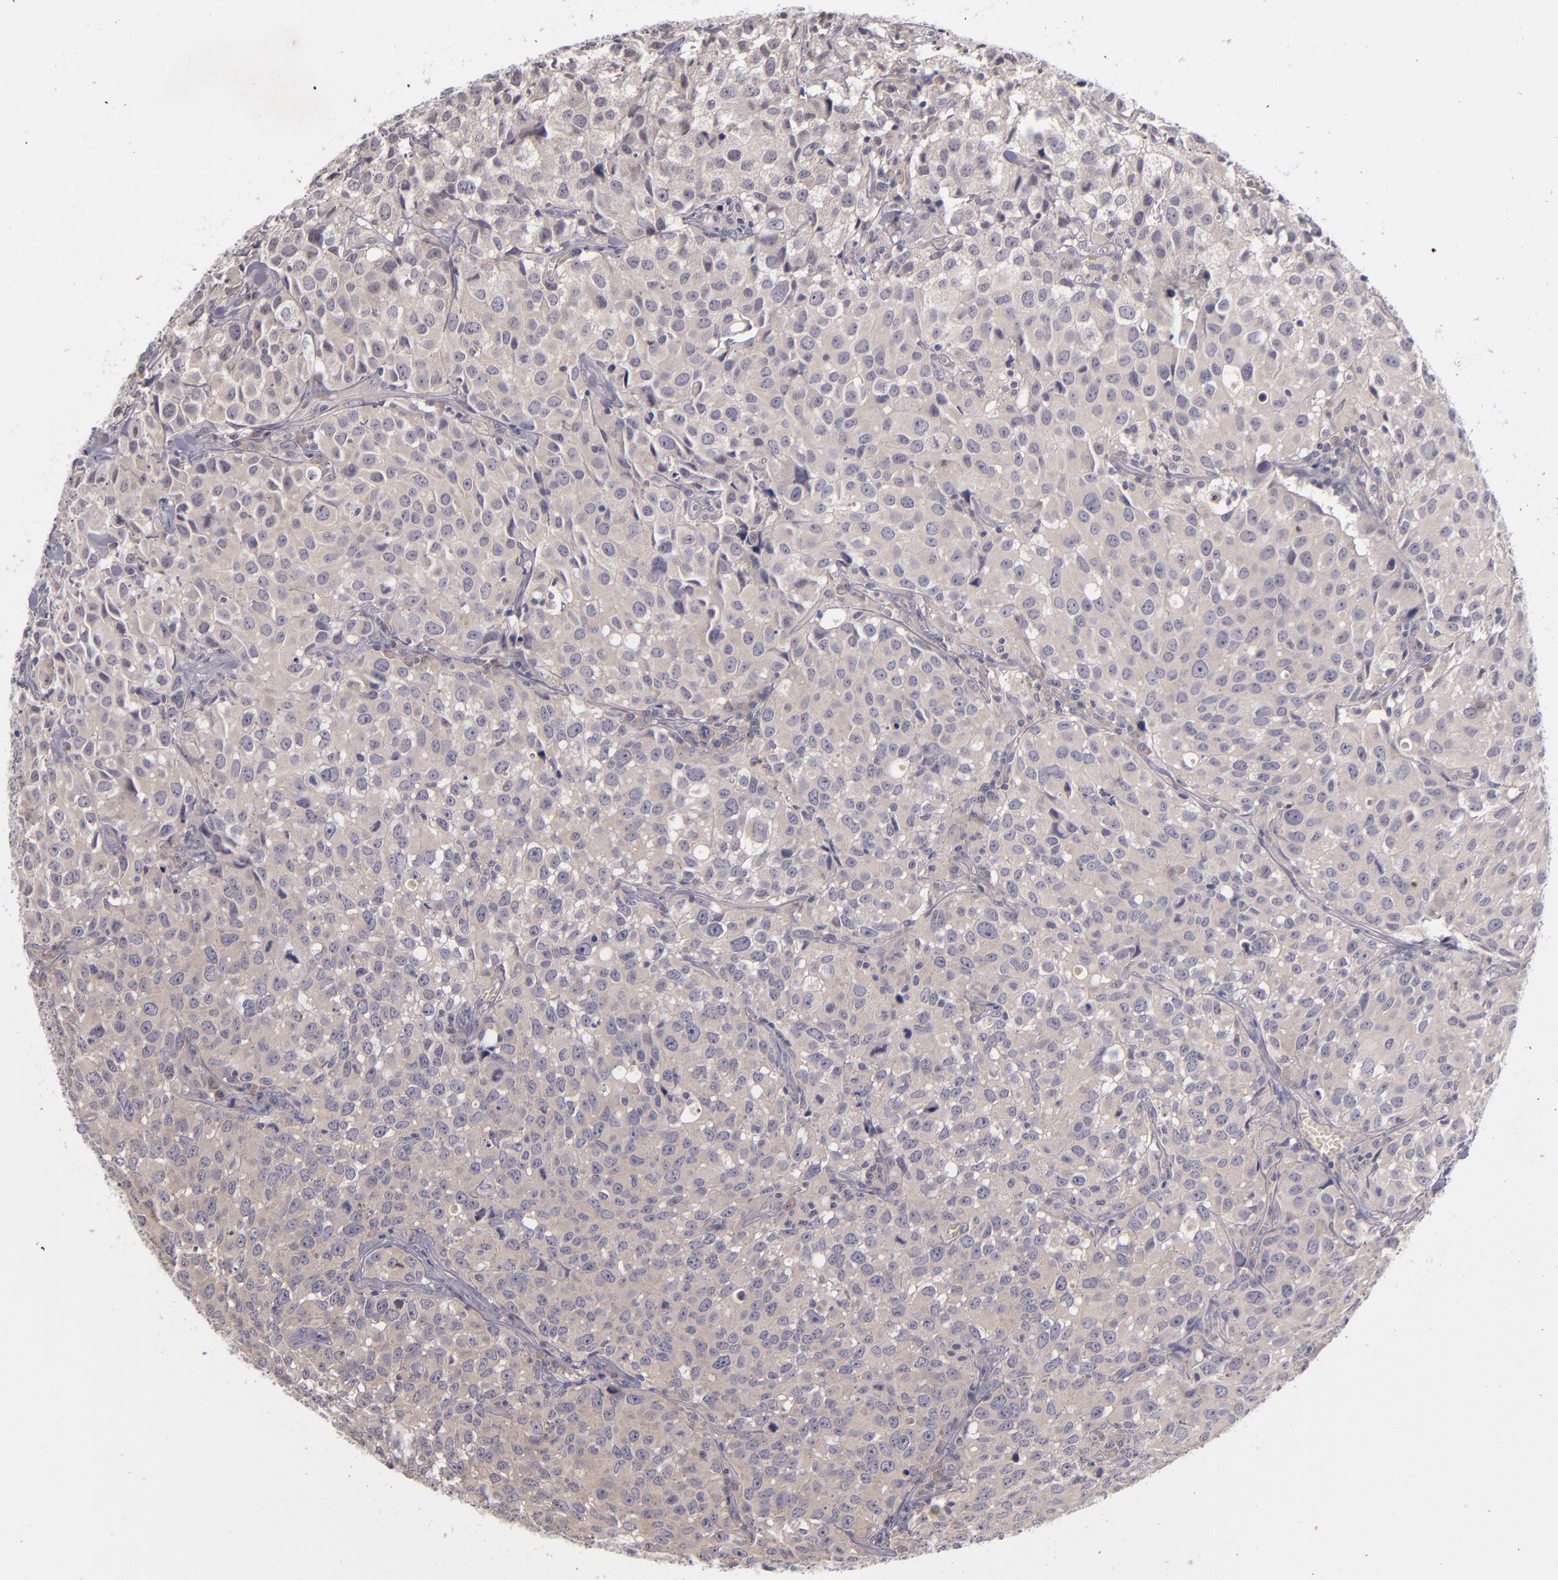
{"staining": {"intensity": "negative", "quantity": "none", "location": "none"}, "tissue": "urothelial cancer", "cell_type": "Tumor cells", "image_type": "cancer", "snomed": [{"axis": "morphology", "description": "Urothelial carcinoma, High grade"}, {"axis": "topography", "description": "Urinary bladder"}], "caption": "DAB immunohistochemical staining of human high-grade urothelial carcinoma demonstrates no significant staining in tumor cells.", "gene": "TSC2", "patient": {"sex": "female", "age": 75}}